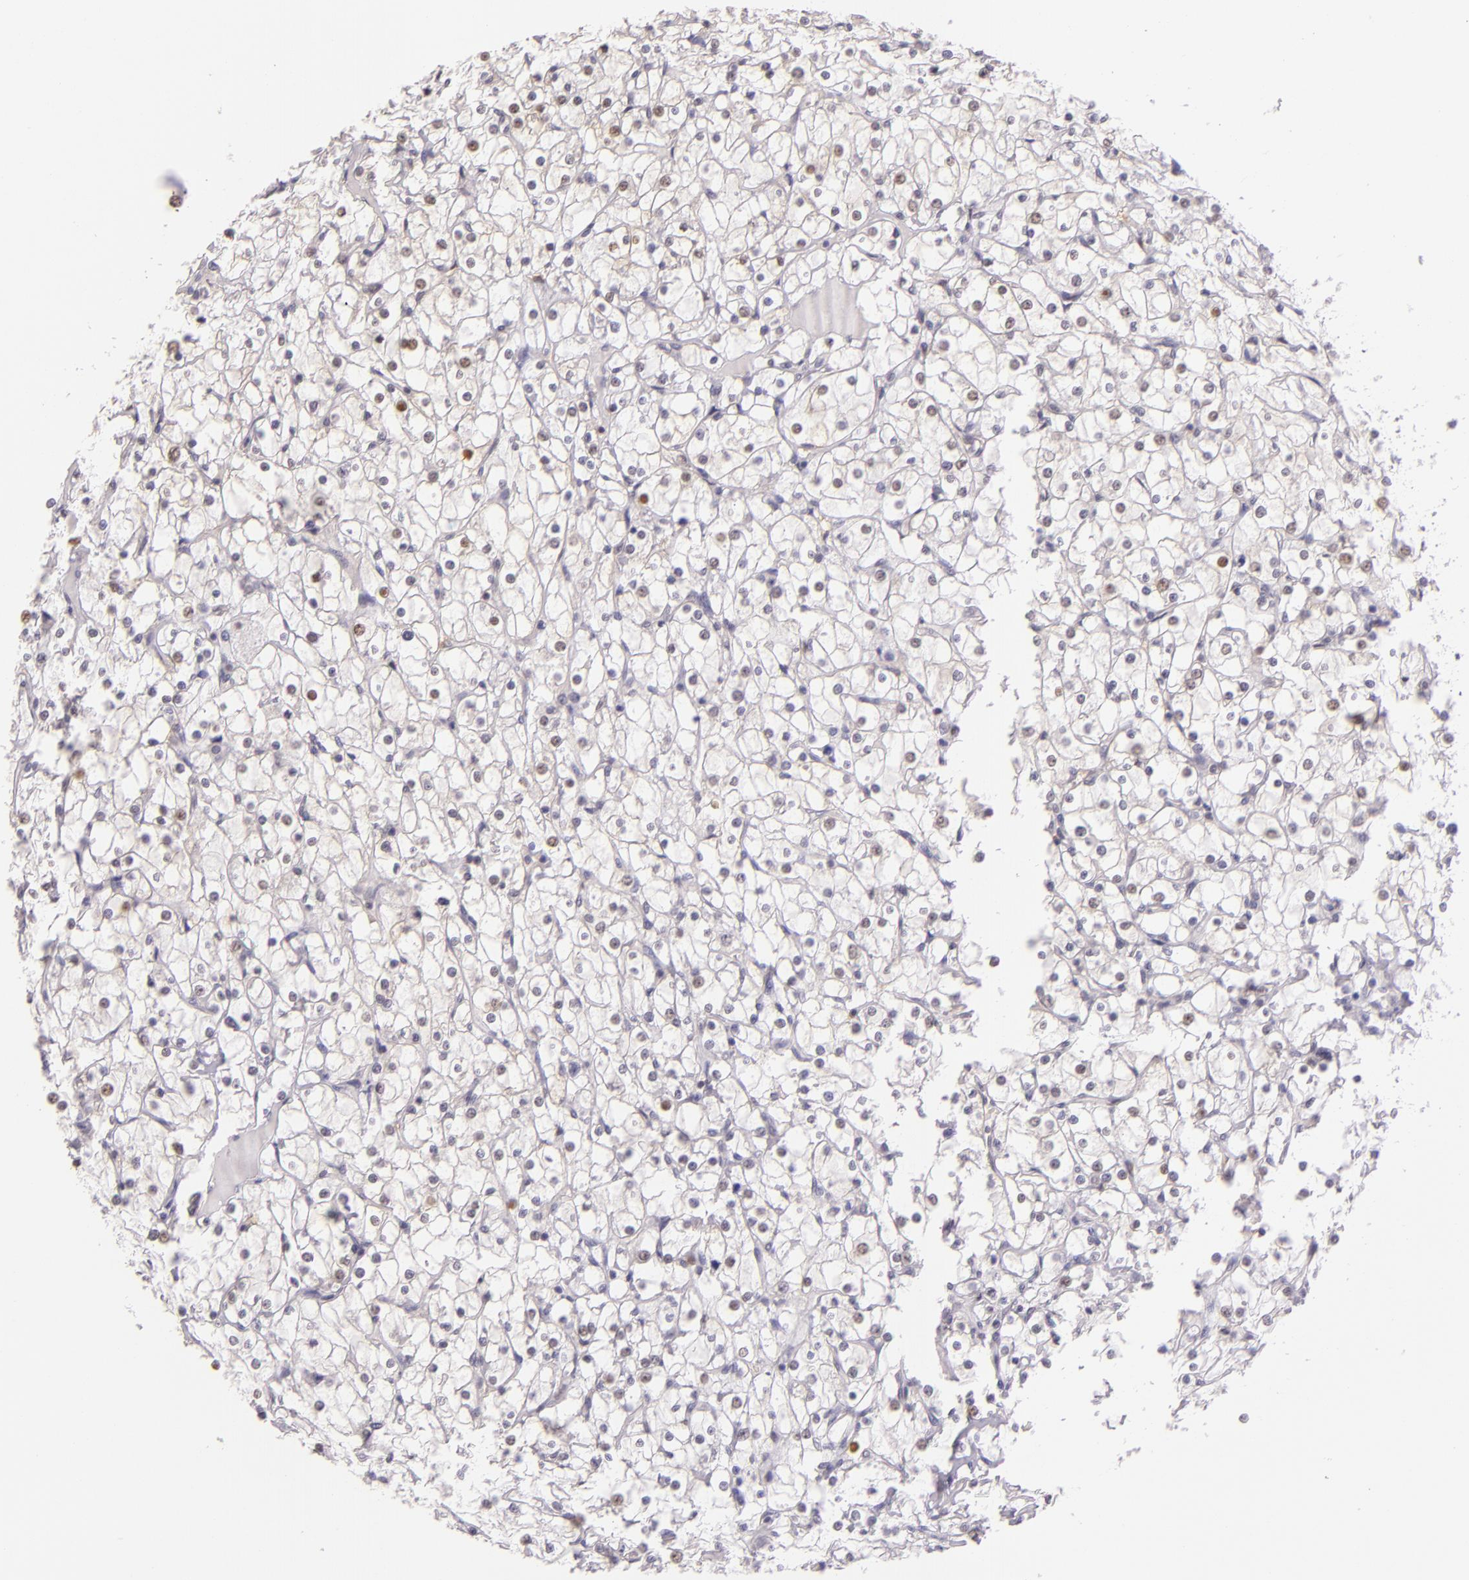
{"staining": {"intensity": "weak", "quantity": "<25%", "location": "nuclear"}, "tissue": "renal cancer", "cell_type": "Tumor cells", "image_type": "cancer", "snomed": [{"axis": "morphology", "description": "Adenocarcinoma, NOS"}, {"axis": "topography", "description": "Kidney"}], "caption": "An immunohistochemistry image of renal cancer (adenocarcinoma) is shown. There is no staining in tumor cells of renal cancer (adenocarcinoma).", "gene": "HSPA8", "patient": {"sex": "female", "age": 73}}